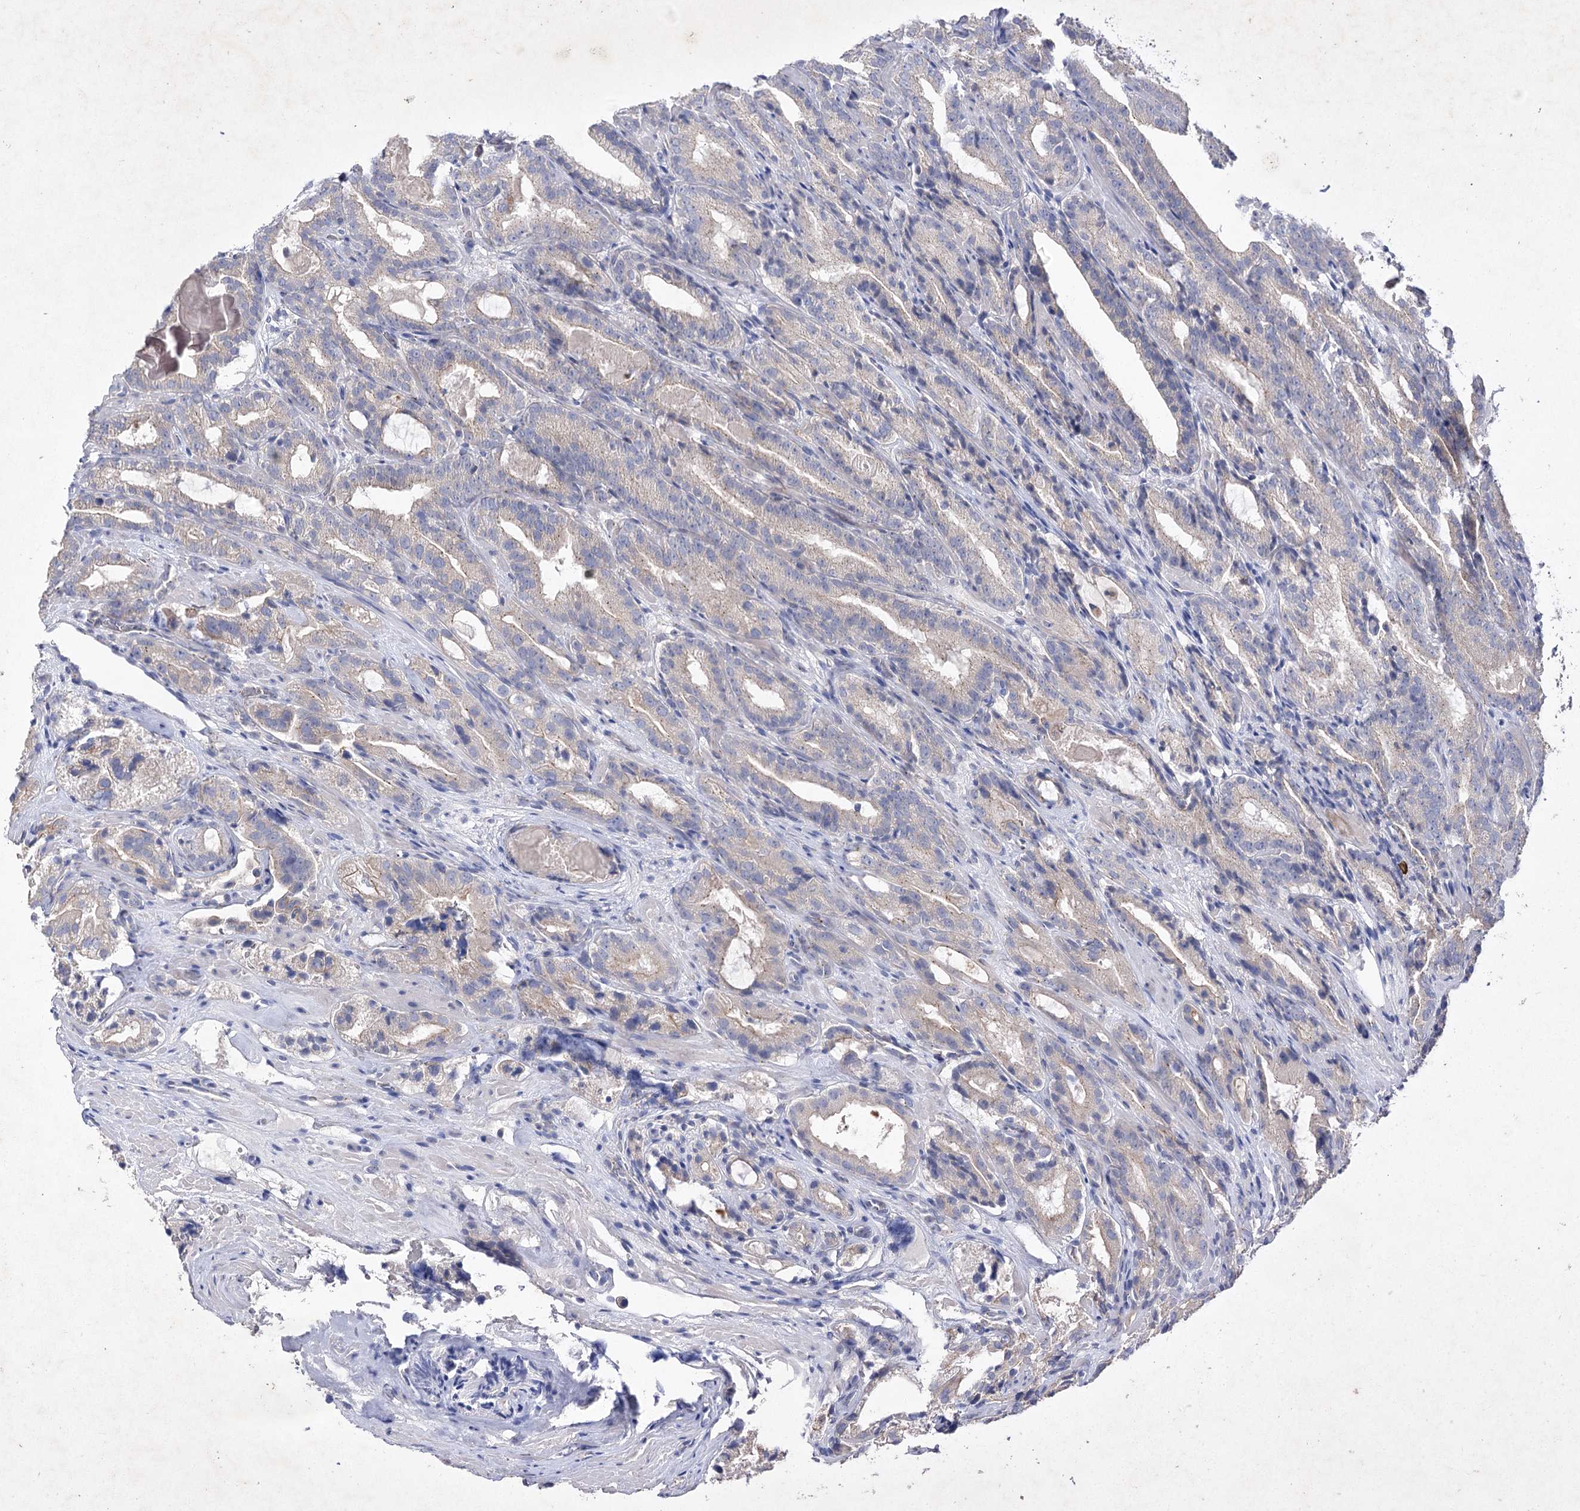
{"staining": {"intensity": "negative", "quantity": "none", "location": "none"}, "tissue": "prostate cancer", "cell_type": "Tumor cells", "image_type": "cancer", "snomed": [{"axis": "morphology", "description": "Adenocarcinoma, High grade"}, {"axis": "topography", "description": "Prostate"}], "caption": "High-grade adenocarcinoma (prostate) was stained to show a protein in brown. There is no significant staining in tumor cells. (DAB immunohistochemistry, high magnification).", "gene": "COX15", "patient": {"sex": "male", "age": 57}}